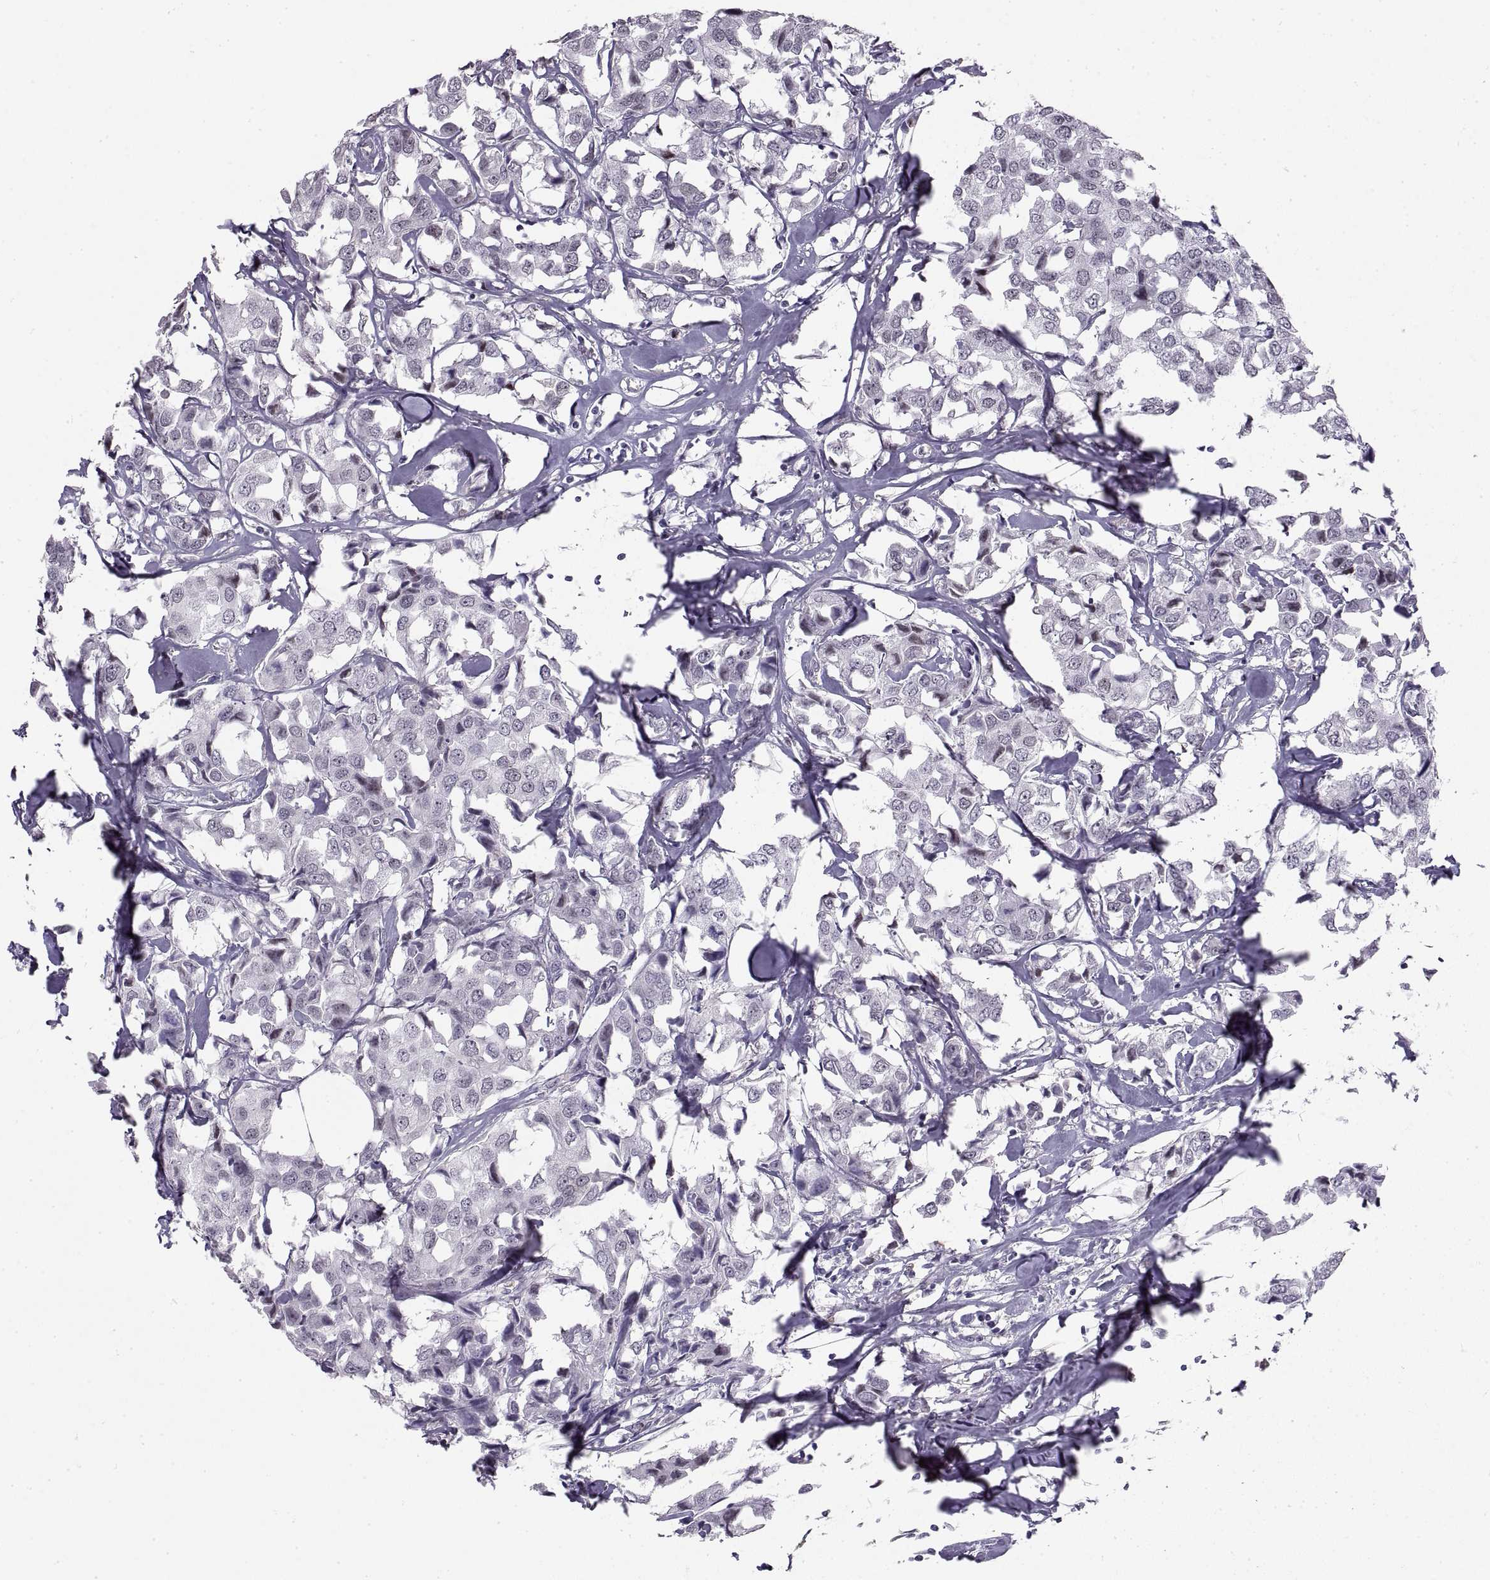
{"staining": {"intensity": "negative", "quantity": "none", "location": "none"}, "tissue": "breast cancer", "cell_type": "Tumor cells", "image_type": "cancer", "snomed": [{"axis": "morphology", "description": "Duct carcinoma"}, {"axis": "topography", "description": "Breast"}], "caption": "An IHC micrograph of breast cancer is shown. There is no staining in tumor cells of breast cancer.", "gene": "NANOS3", "patient": {"sex": "female", "age": 80}}